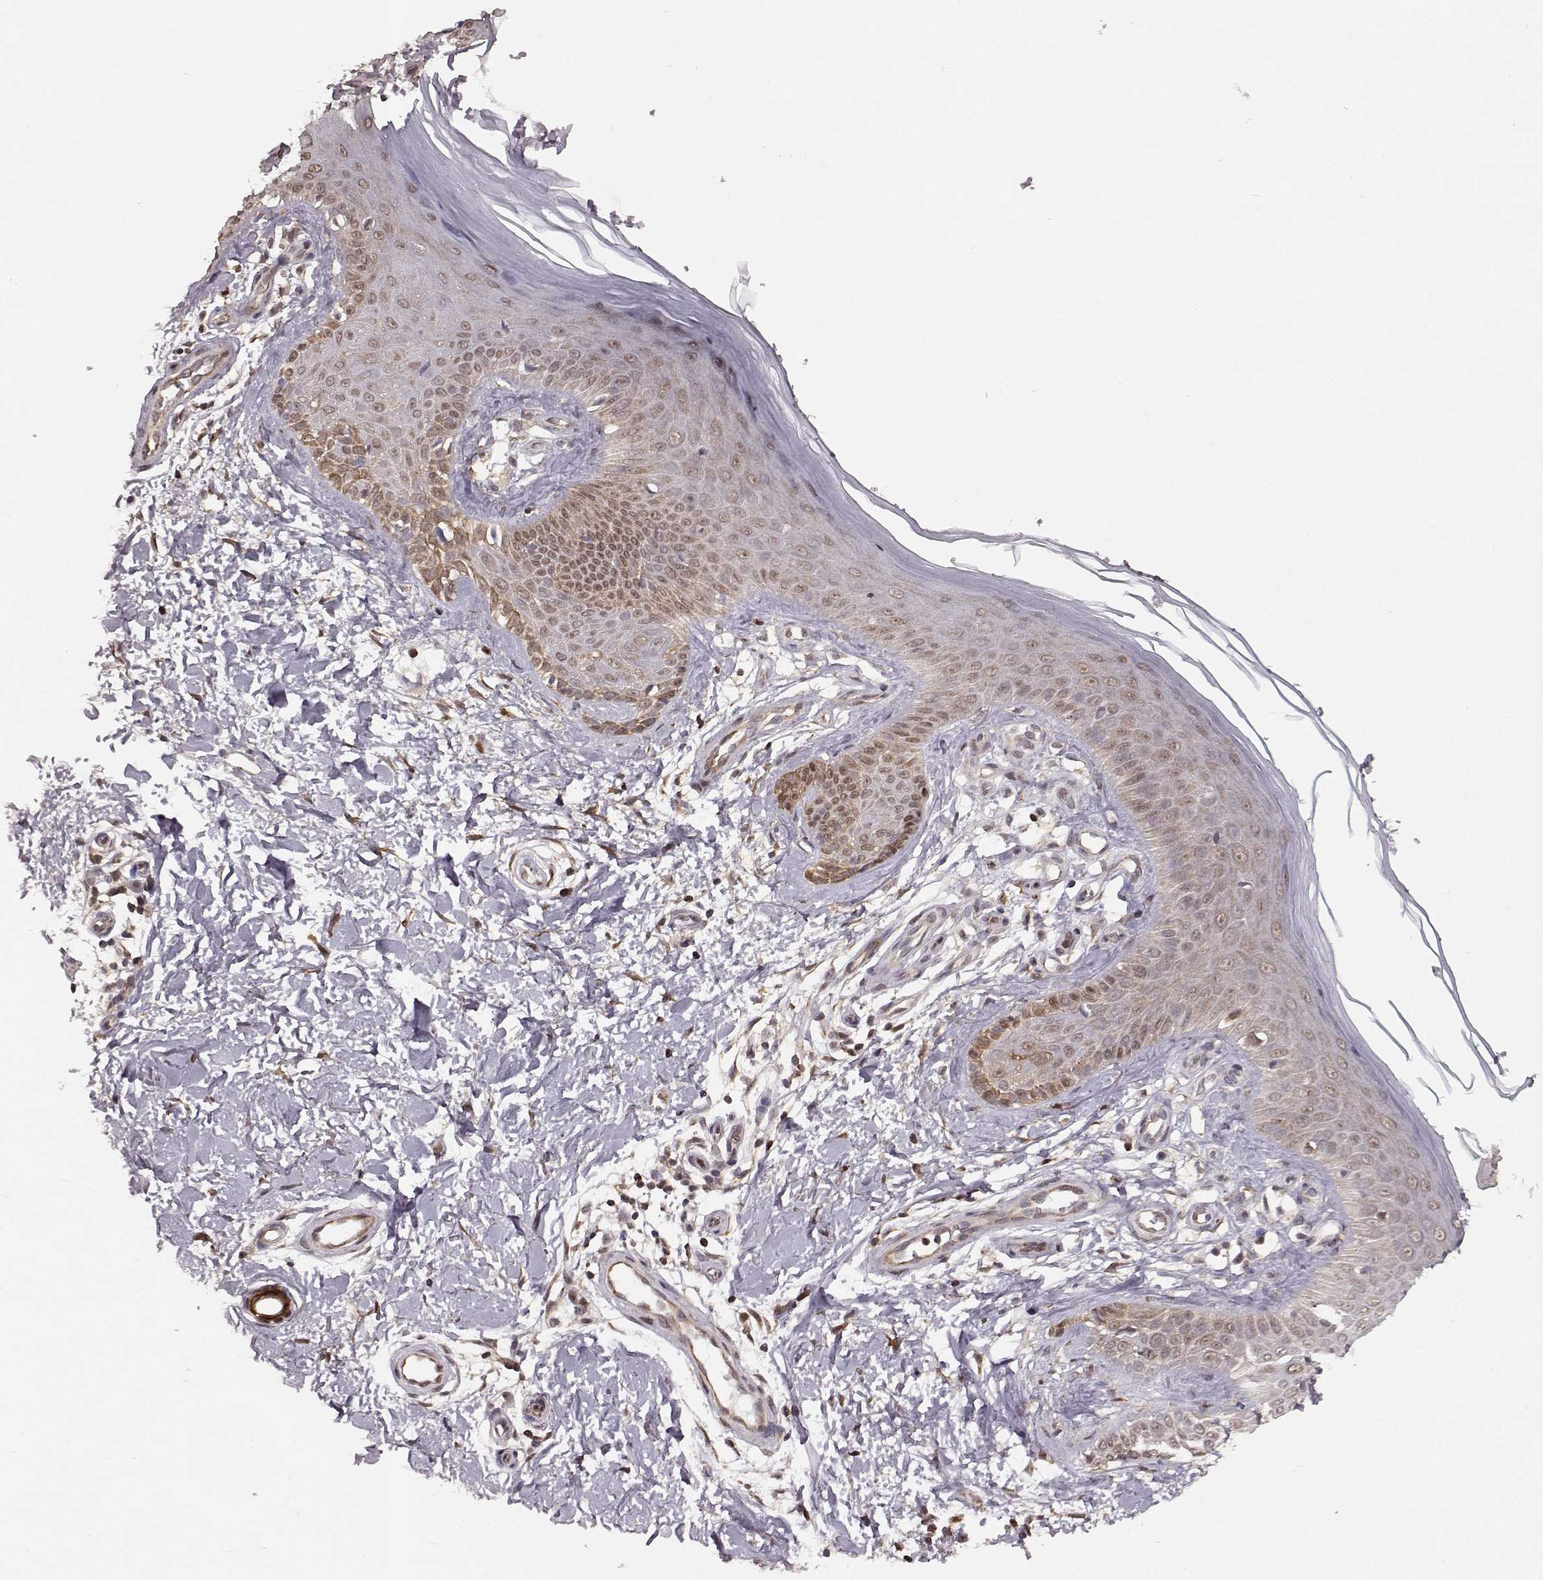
{"staining": {"intensity": "moderate", "quantity": ">75%", "location": "cytoplasmic/membranous"}, "tissue": "skin", "cell_type": "Fibroblasts", "image_type": "normal", "snomed": [{"axis": "morphology", "description": "Normal tissue, NOS"}, {"axis": "morphology", "description": "Inflammation, NOS"}, {"axis": "morphology", "description": "Fibrosis, NOS"}, {"axis": "topography", "description": "Skin"}], "caption": "IHC histopathology image of unremarkable skin: human skin stained using IHC reveals medium levels of moderate protein expression localized specifically in the cytoplasmic/membranous of fibroblasts, appearing as a cytoplasmic/membranous brown color.", "gene": "KLF6", "patient": {"sex": "male", "age": 71}}